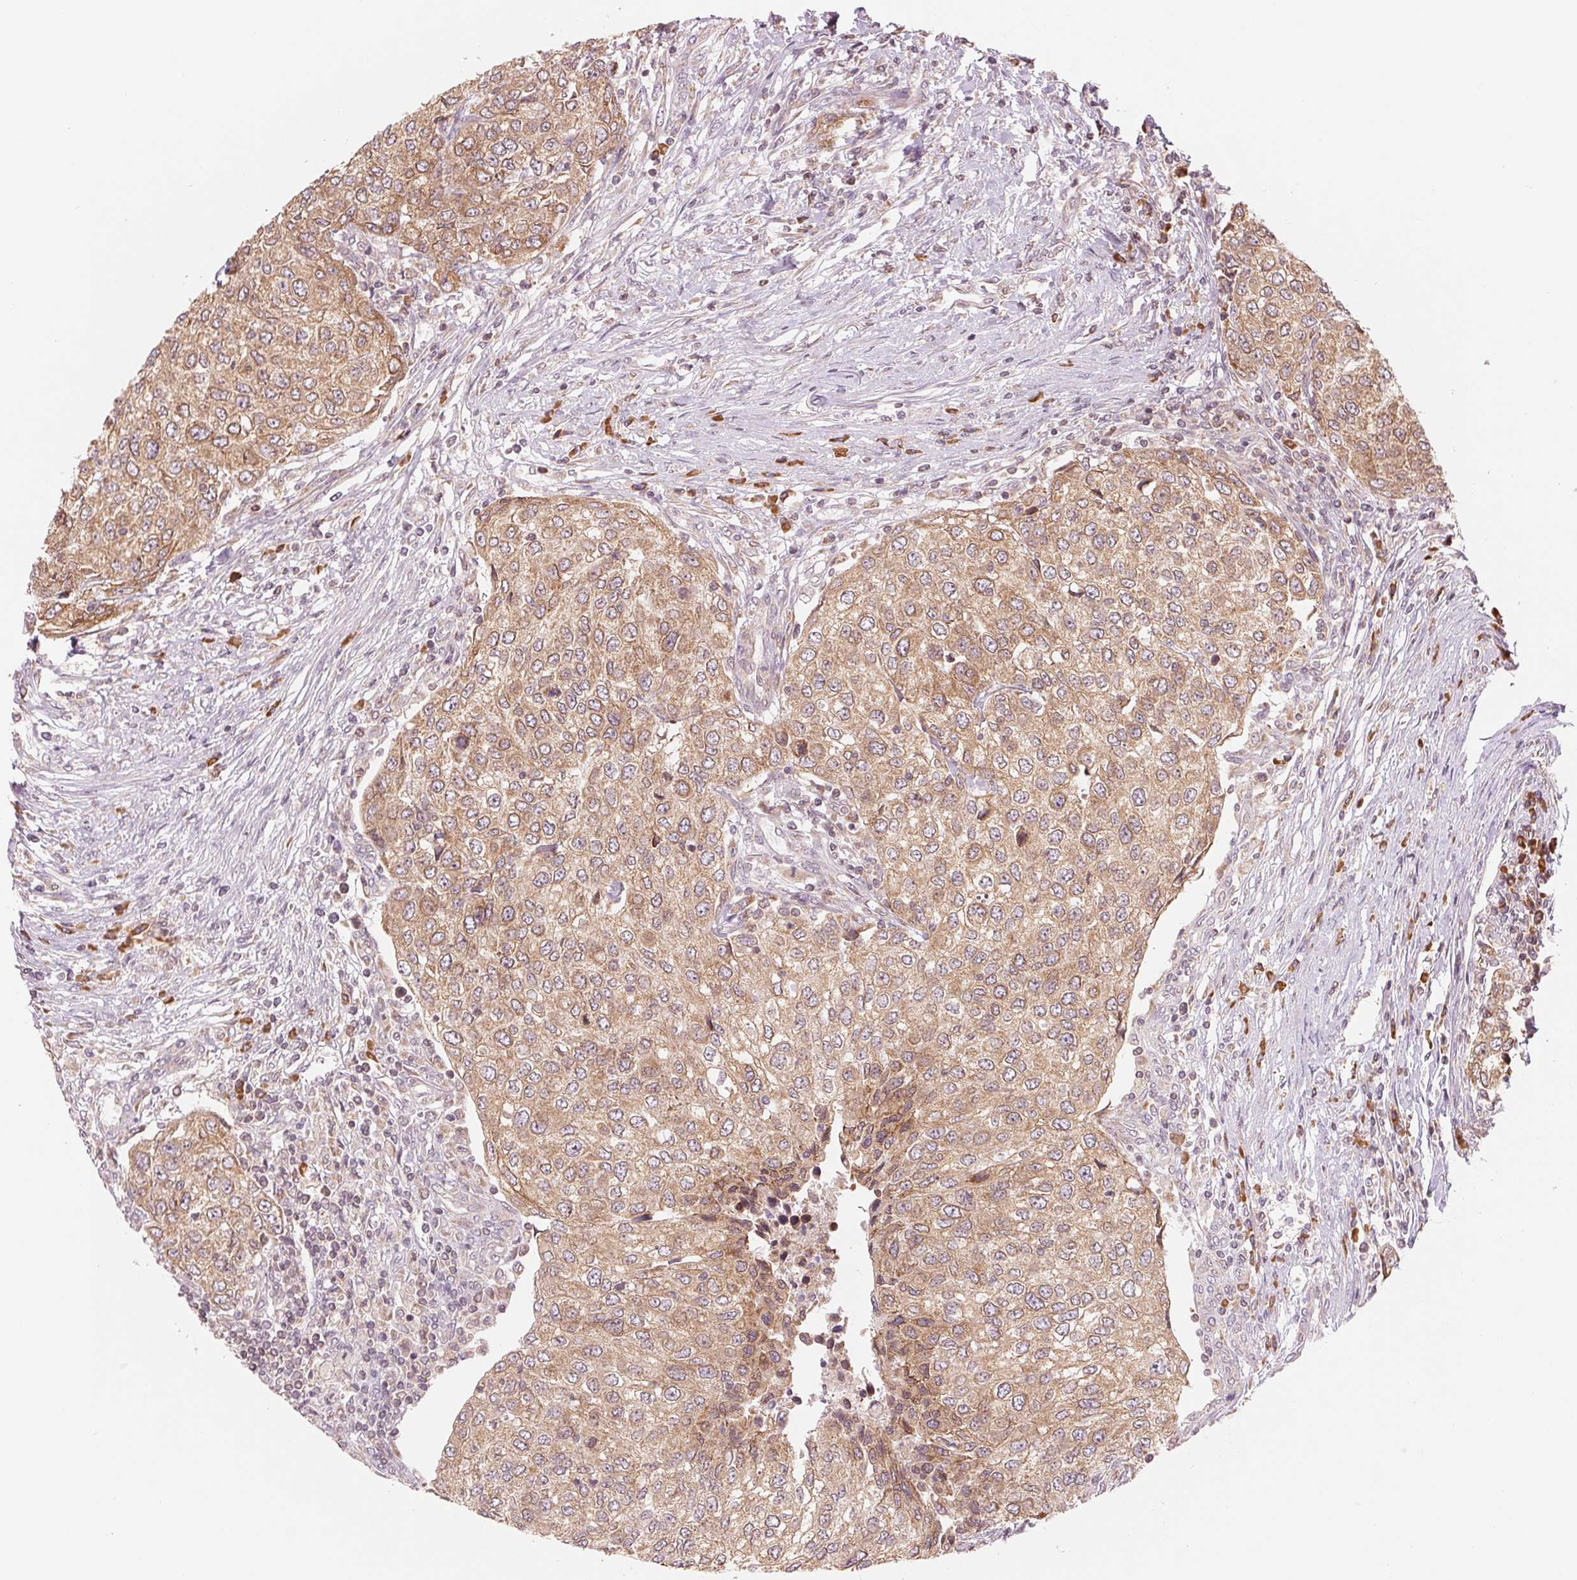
{"staining": {"intensity": "moderate", "quantity": ">75%", "location": "cytoplasmic/membranous"}, "tissue": "urothelial cancer", "cell_type": "Tumor cells", "image_type": "cancer", "snomed": [{"axis": "morphology", "description": "Urothelial carcinoma, High grade"}, {"axis": "topography", "description": "Urinary bladder"}], "caption": "The immunohistochemical stain shows moderate cytoplasmic/membranous positivity in tumor cells of urothelial cancer tissue.", "gene": "TECR", "patient": {"sex": "female", "age": 78}}